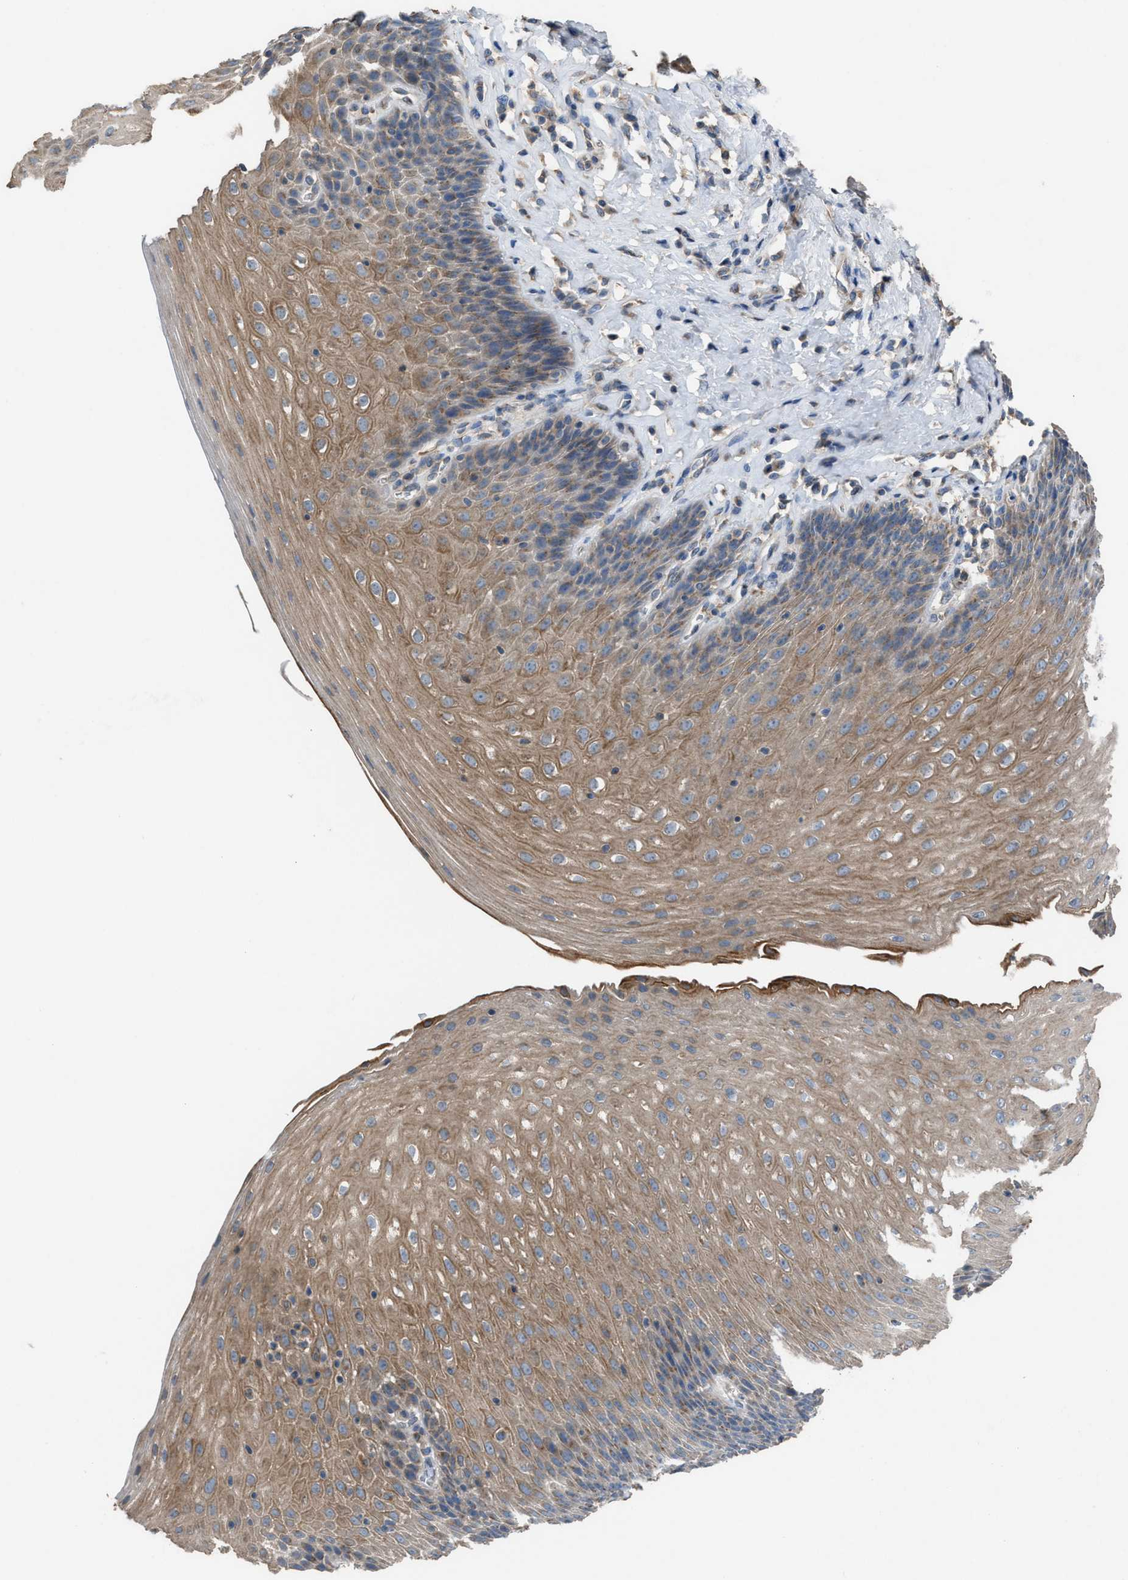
{"staining": {"intensity": "moderate", "quantity": ">75%", "location": "cytoplasmic/membranous"}, "tissue": "esophagus", "cell_type": "Squamous epithelial cells", "image_type": "normal", "snomed": [{"axis": "morphology", "description": "Normal tissue, NOS"}, {"axis": "topography", "description": "Esophagus"}], "caption": "Protein staining of benign esophagus shows moderate cytoplasmic/membranous staining in approximately >75% of squamous epithelial cells.", "gene": "TPK1", "patient": {"sex": "female", "age": 61}}